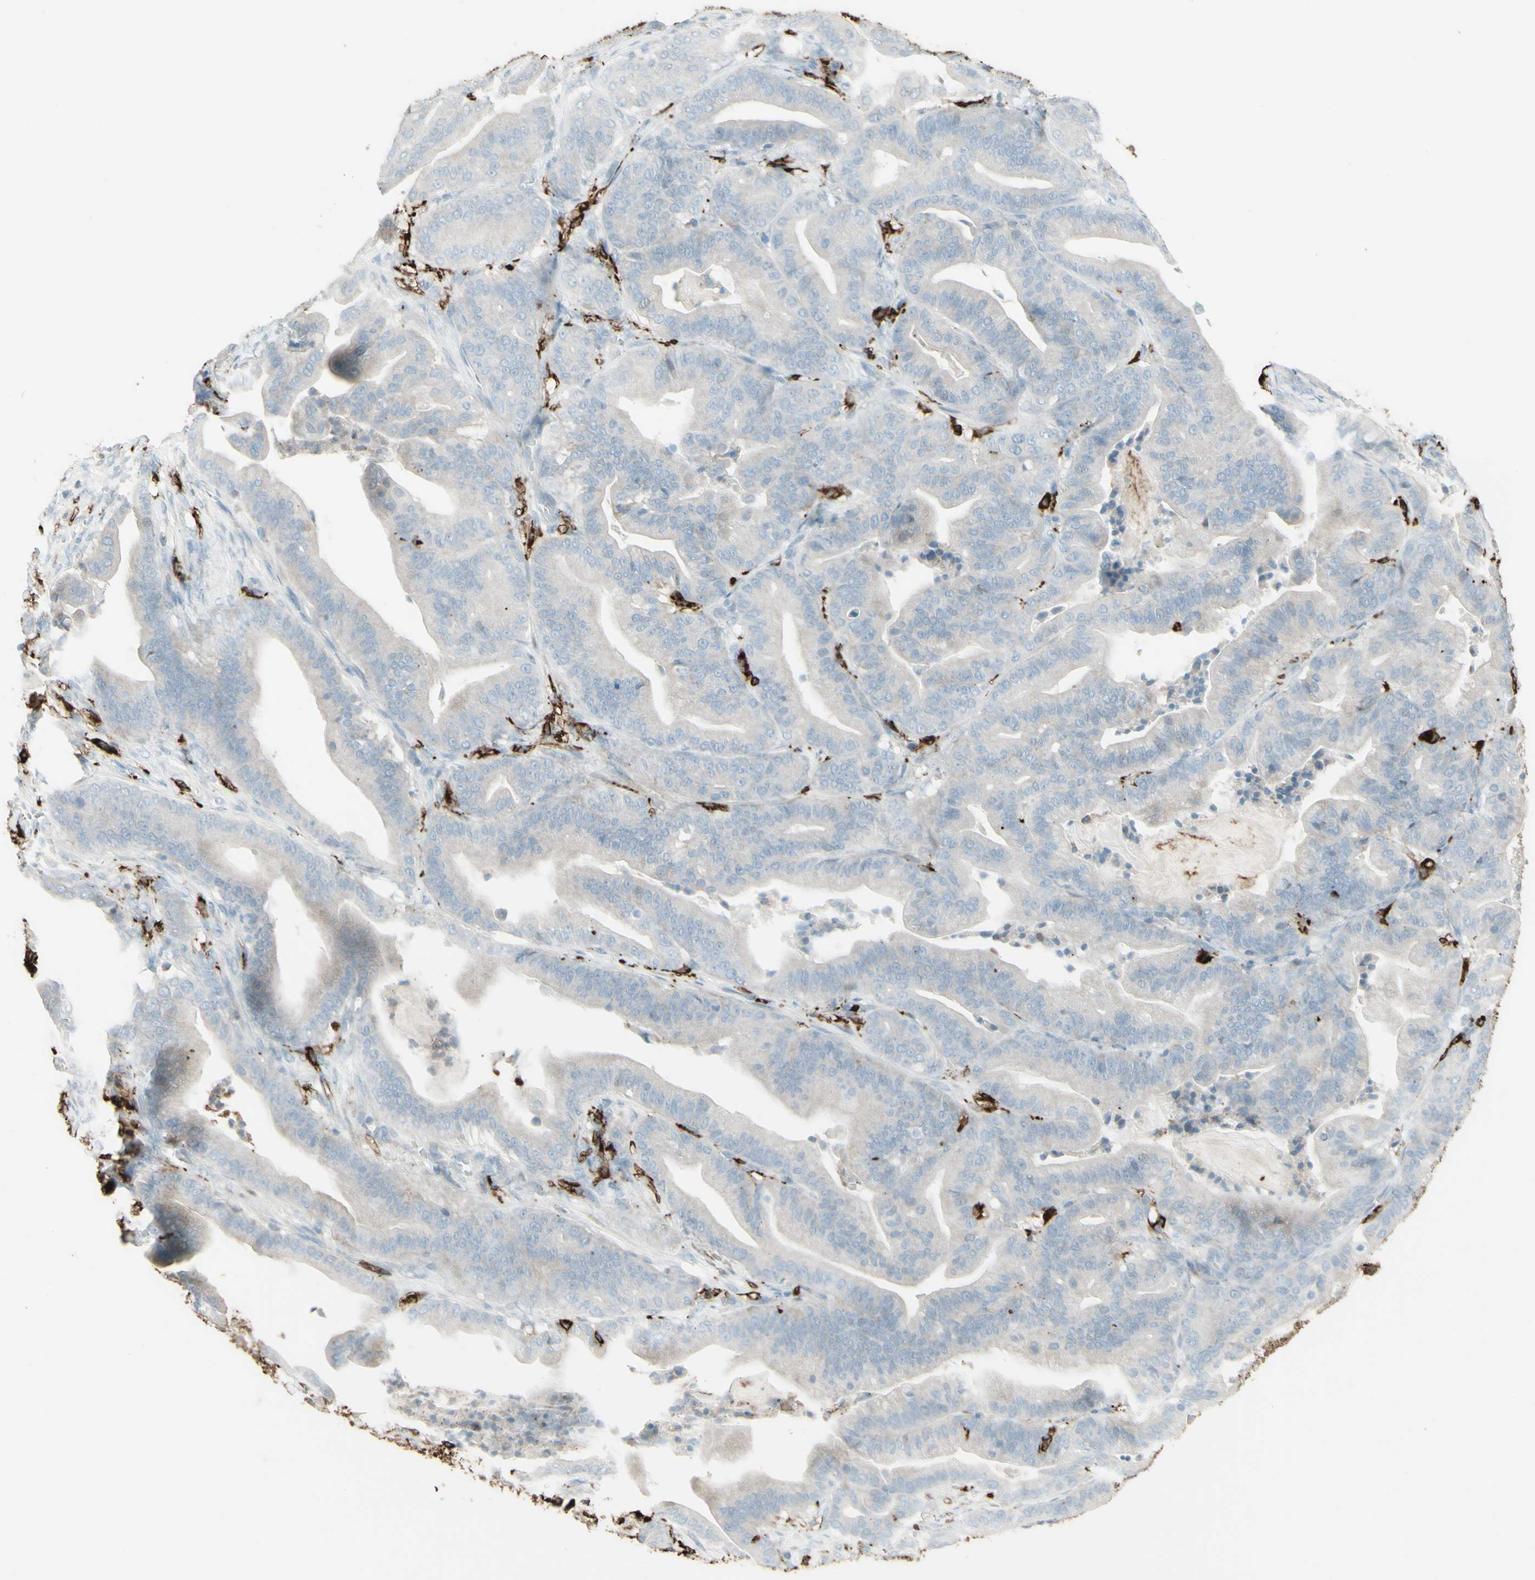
{"staining": {"intensity": "negative", "quantity": "none", "location": "none"}, "tissue": "pancreatic cancer", "cell_type": "Tumor cells", "image_type": "cancer", "snomed": [{"axis": "morphology", "description": "Adenocarcinoma, NOS"}, {"axis": "topography", "description": "Pancreas"}], "caption": "There is no significant positivity in tumor cells of pancreatic cancer.", "gene": "HLA-DPB1", "patient": {"sex": "male", "age": 63}}